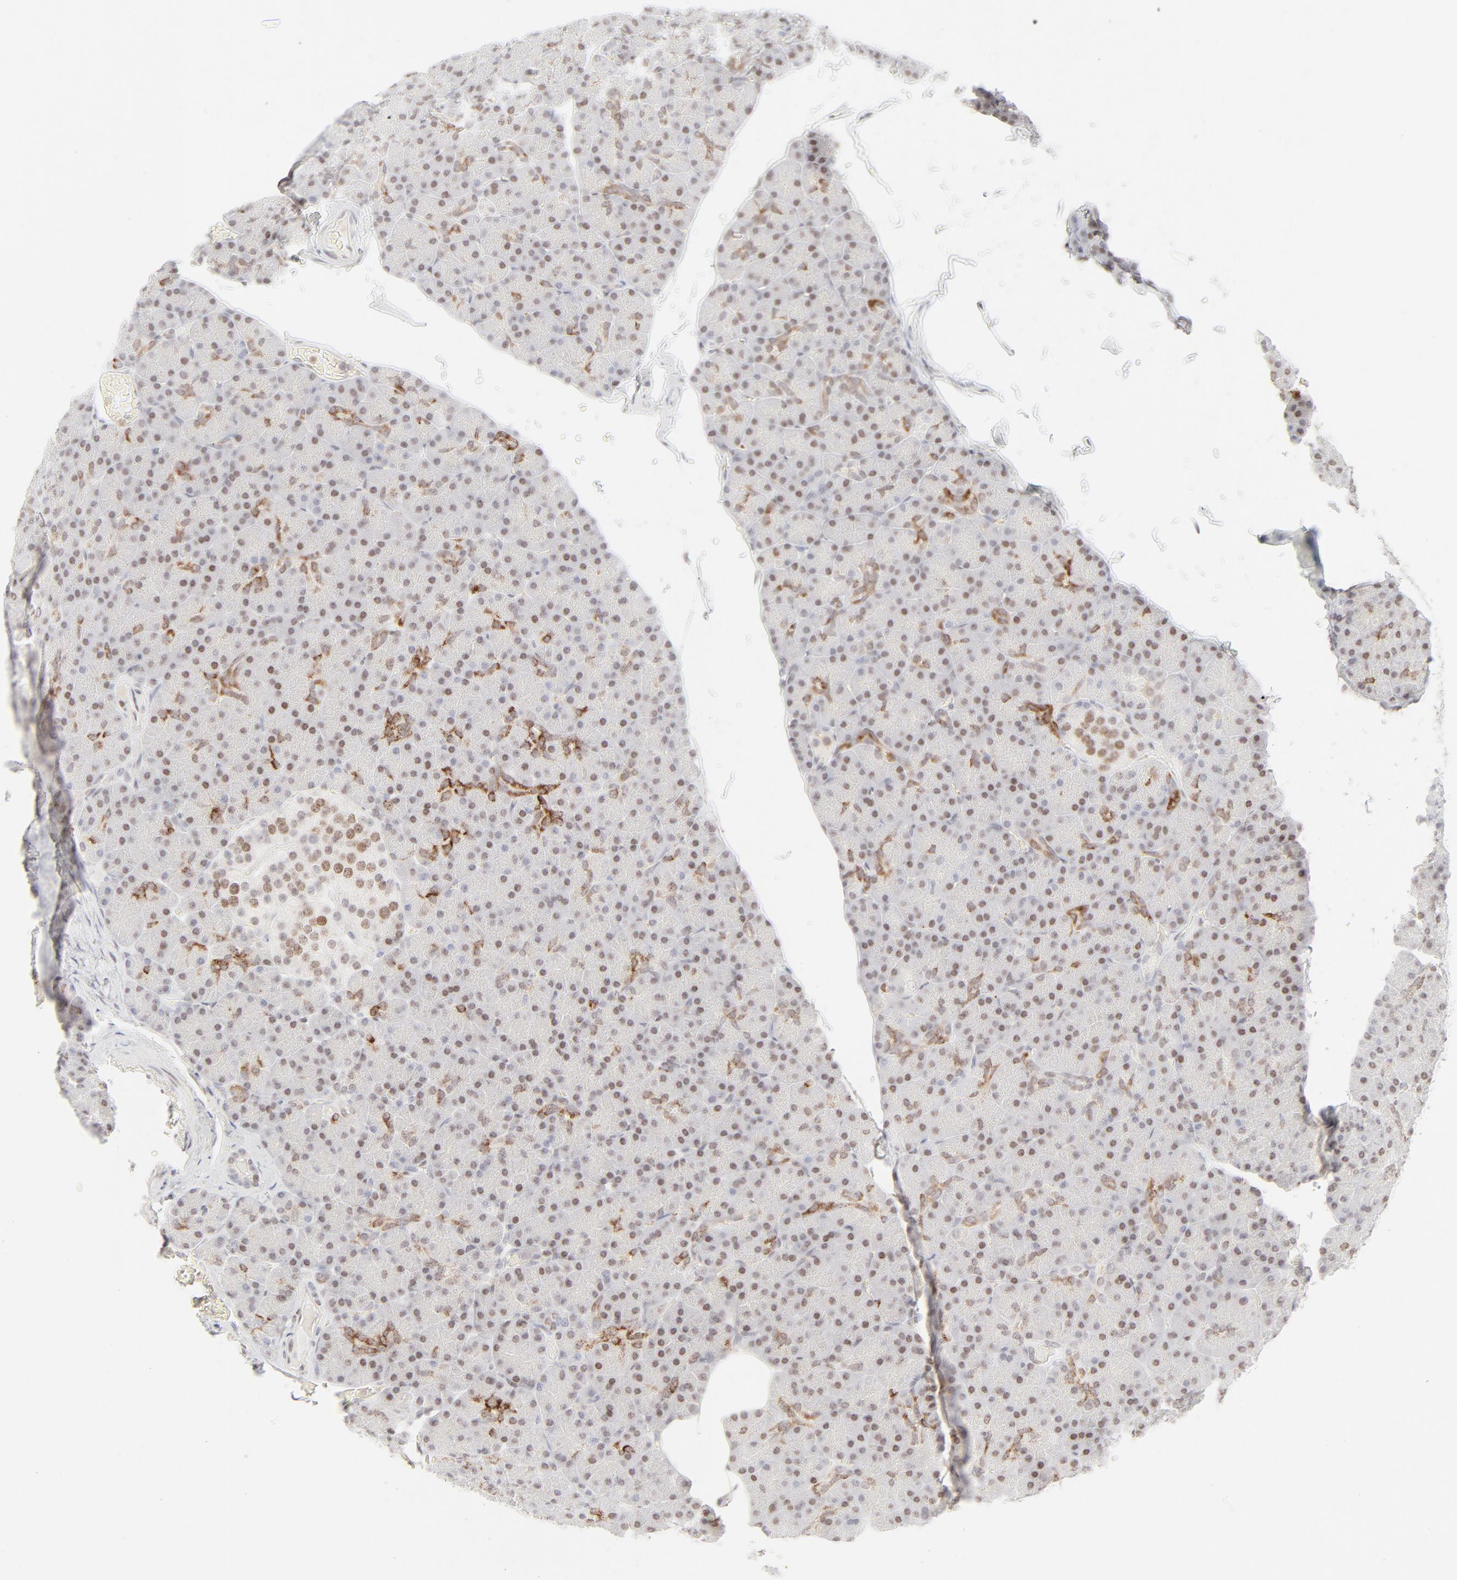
{"staining": {"intensity": "moderate", "quantity": ">75%", "location": "nuclear"}, "tissue": "pancreas", "cell_type": "Exocrine glandular cells", "image_type": "normal", "snomed": [{"axis": "morphology", "description": "Normal tissue, NOS"}, {"axis": "topography", "description": "Pancreas"}], "caption": "A medium amount of moderate nuclear staining is seen in approximately >75% of exocrine glandular cells in normal pancreas.", "gene": "PRKCB", "patient": {"sex": "female", "age": 43}}